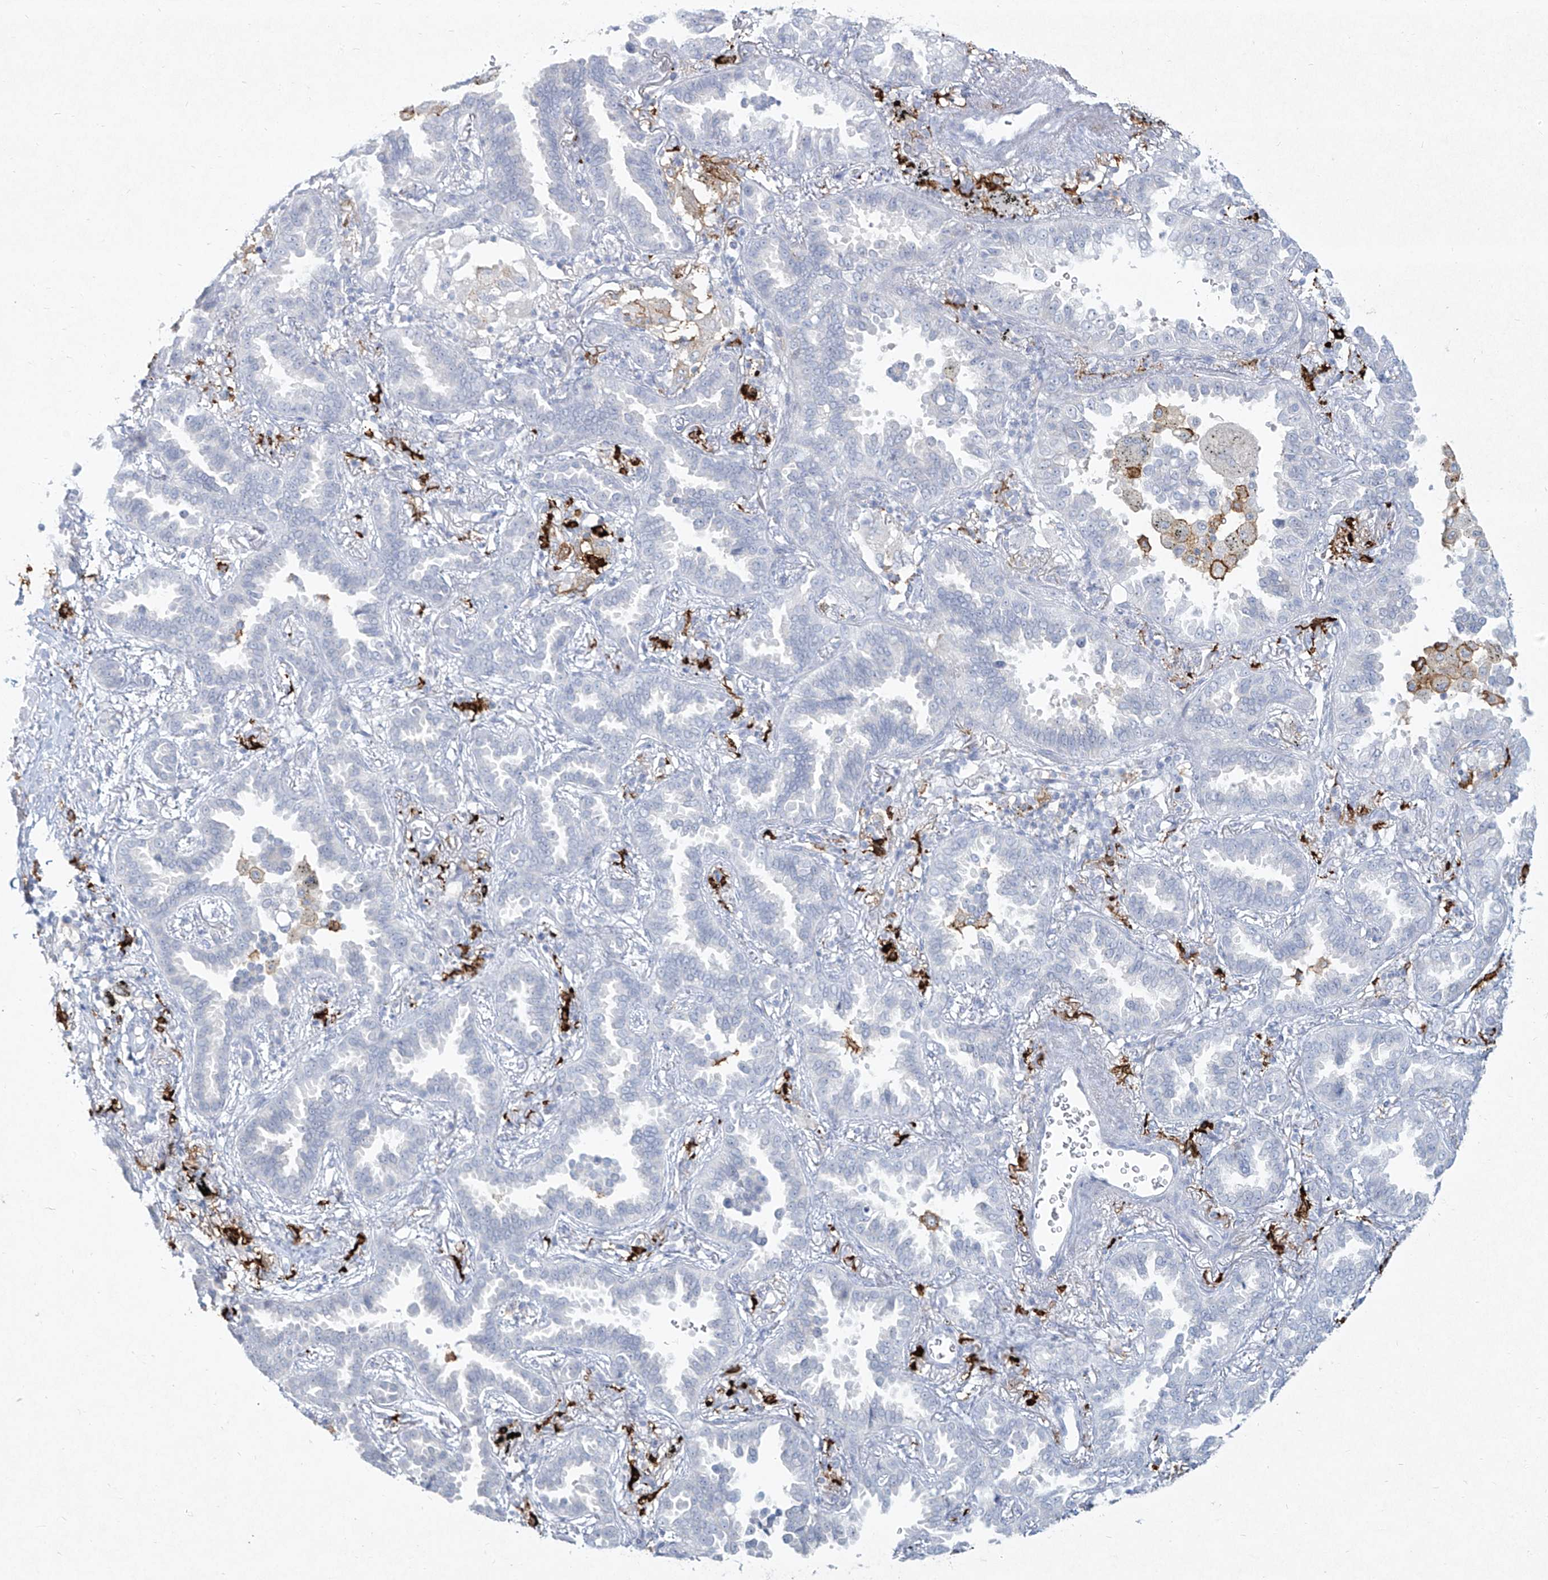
{"staining": {"intensity": "negative", "quantity": "none", "location": "none"}, "tissue": "lung cancer", "cell_type": "Tumor cells", "image_type": "cancer", "snomed": [{"axis": "morphology", "description": "Normal tissue, NOS"}, {"axis": "morphology", "description": "Adenocarcinoma, NOS"}, {"axis": "topography", "description": "Lung"}], "caption": "Histopathology image shows no significant protein positivity in tumor cells of lung adenocarcinoma. (DAB (3,3'-diaminobenzidine) immunohistochemistry (IHC) with hematoxylin counter stain).", "gene": "CD209", "patient": {"sex": "male", "age": 59}}